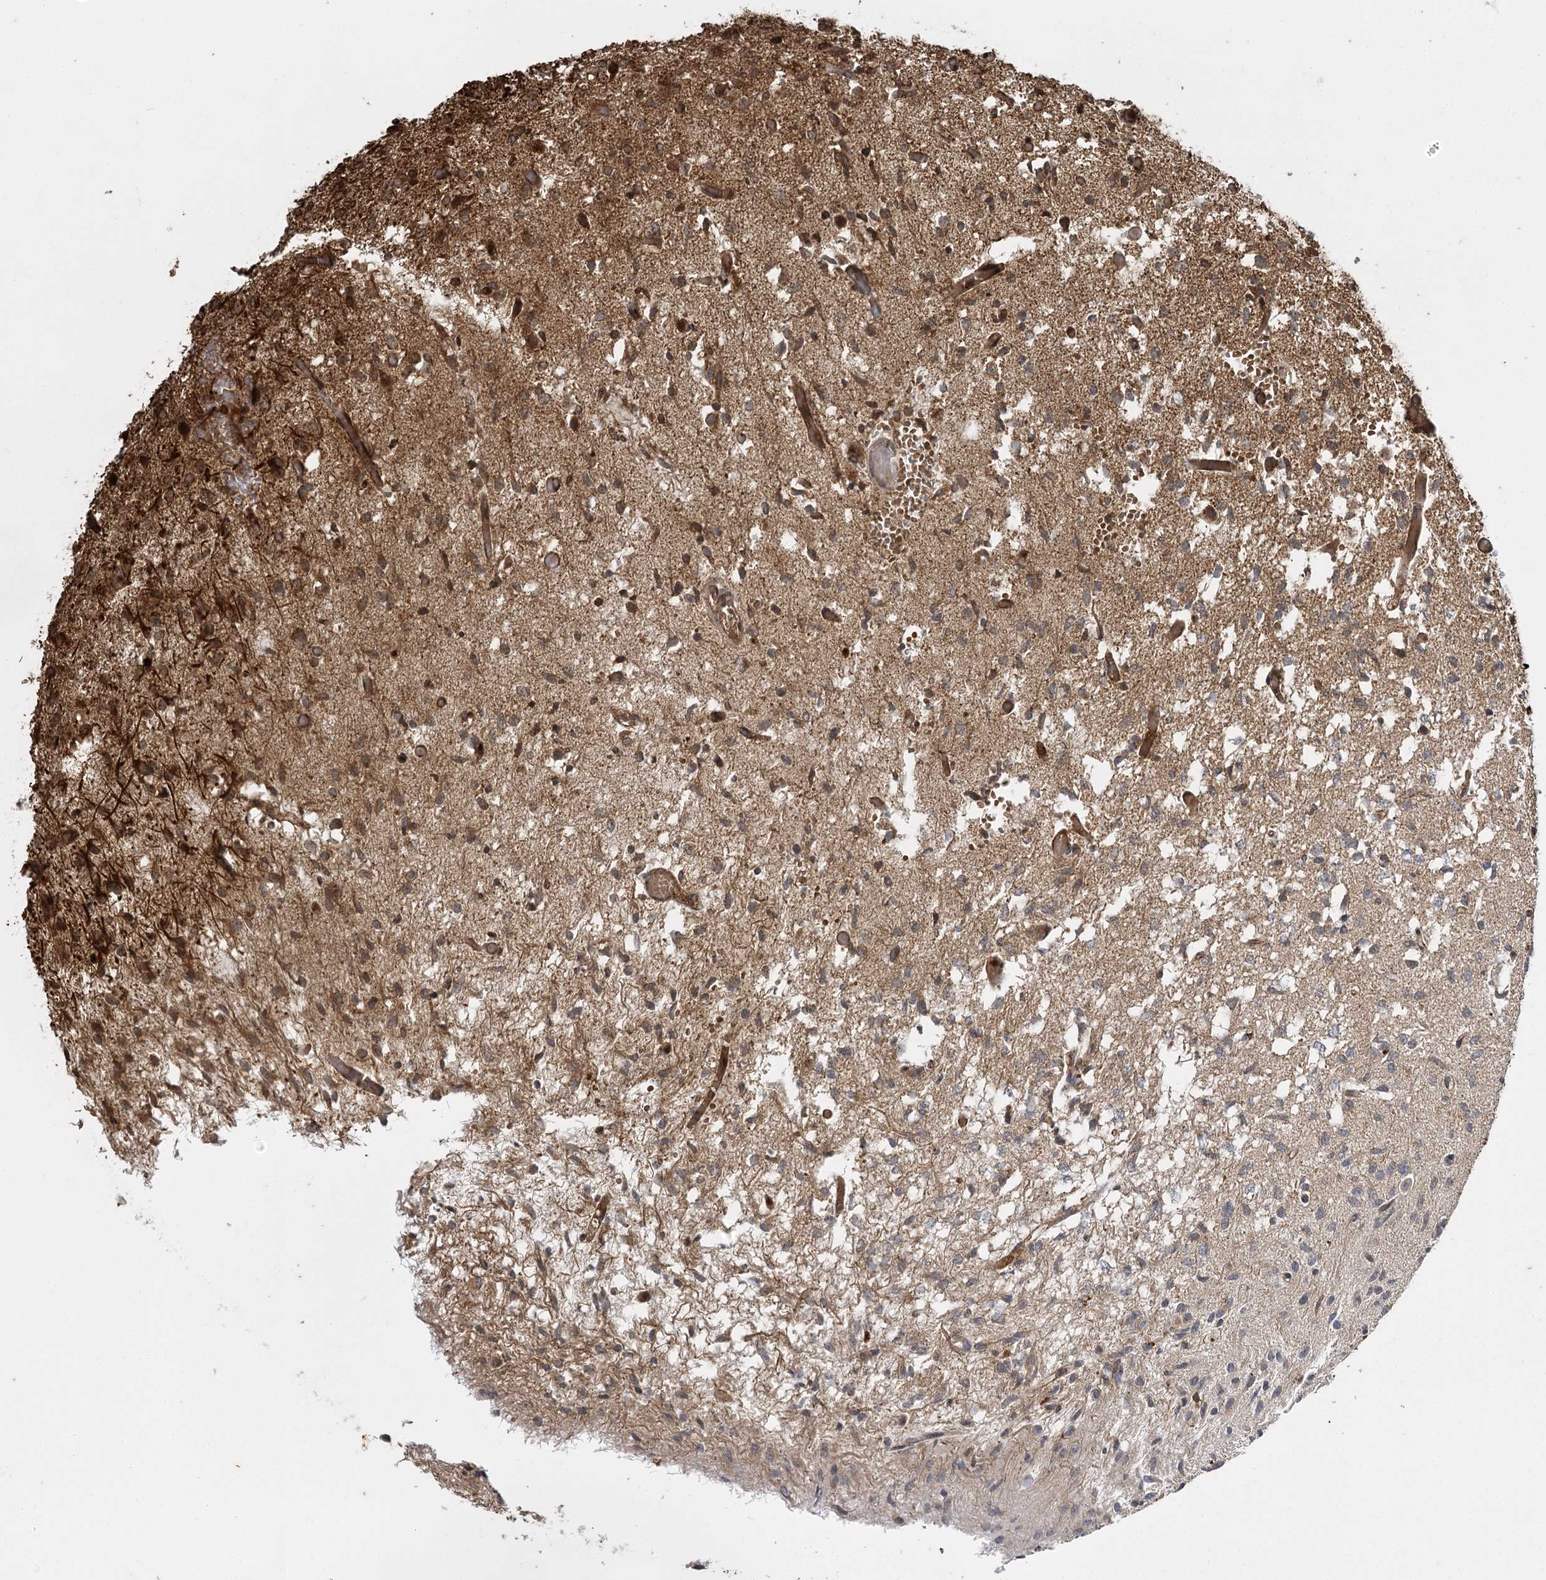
{"staining": {"intensity": "moderate", "quantity": "25%-75%", "location": "cytoplasmic/membranous,nuclear"}, "tissue": "glioma", "cell_type": "Tumor cells", "image_type": "cancer", "snomed": [{"axis": "morphology", "description": "Glioma, malignant, High grade"}, {"axis": "topography", "description": "Brain"}], "caption": "Protein staining by immunohistochemistry reveals moderate cytoplasmic/membranous and nuclear expression in approximately 25%-75% of tumor cells in glioma.", "gene": "IL11RA", "patient": {"sex": "female", "age": 59}}